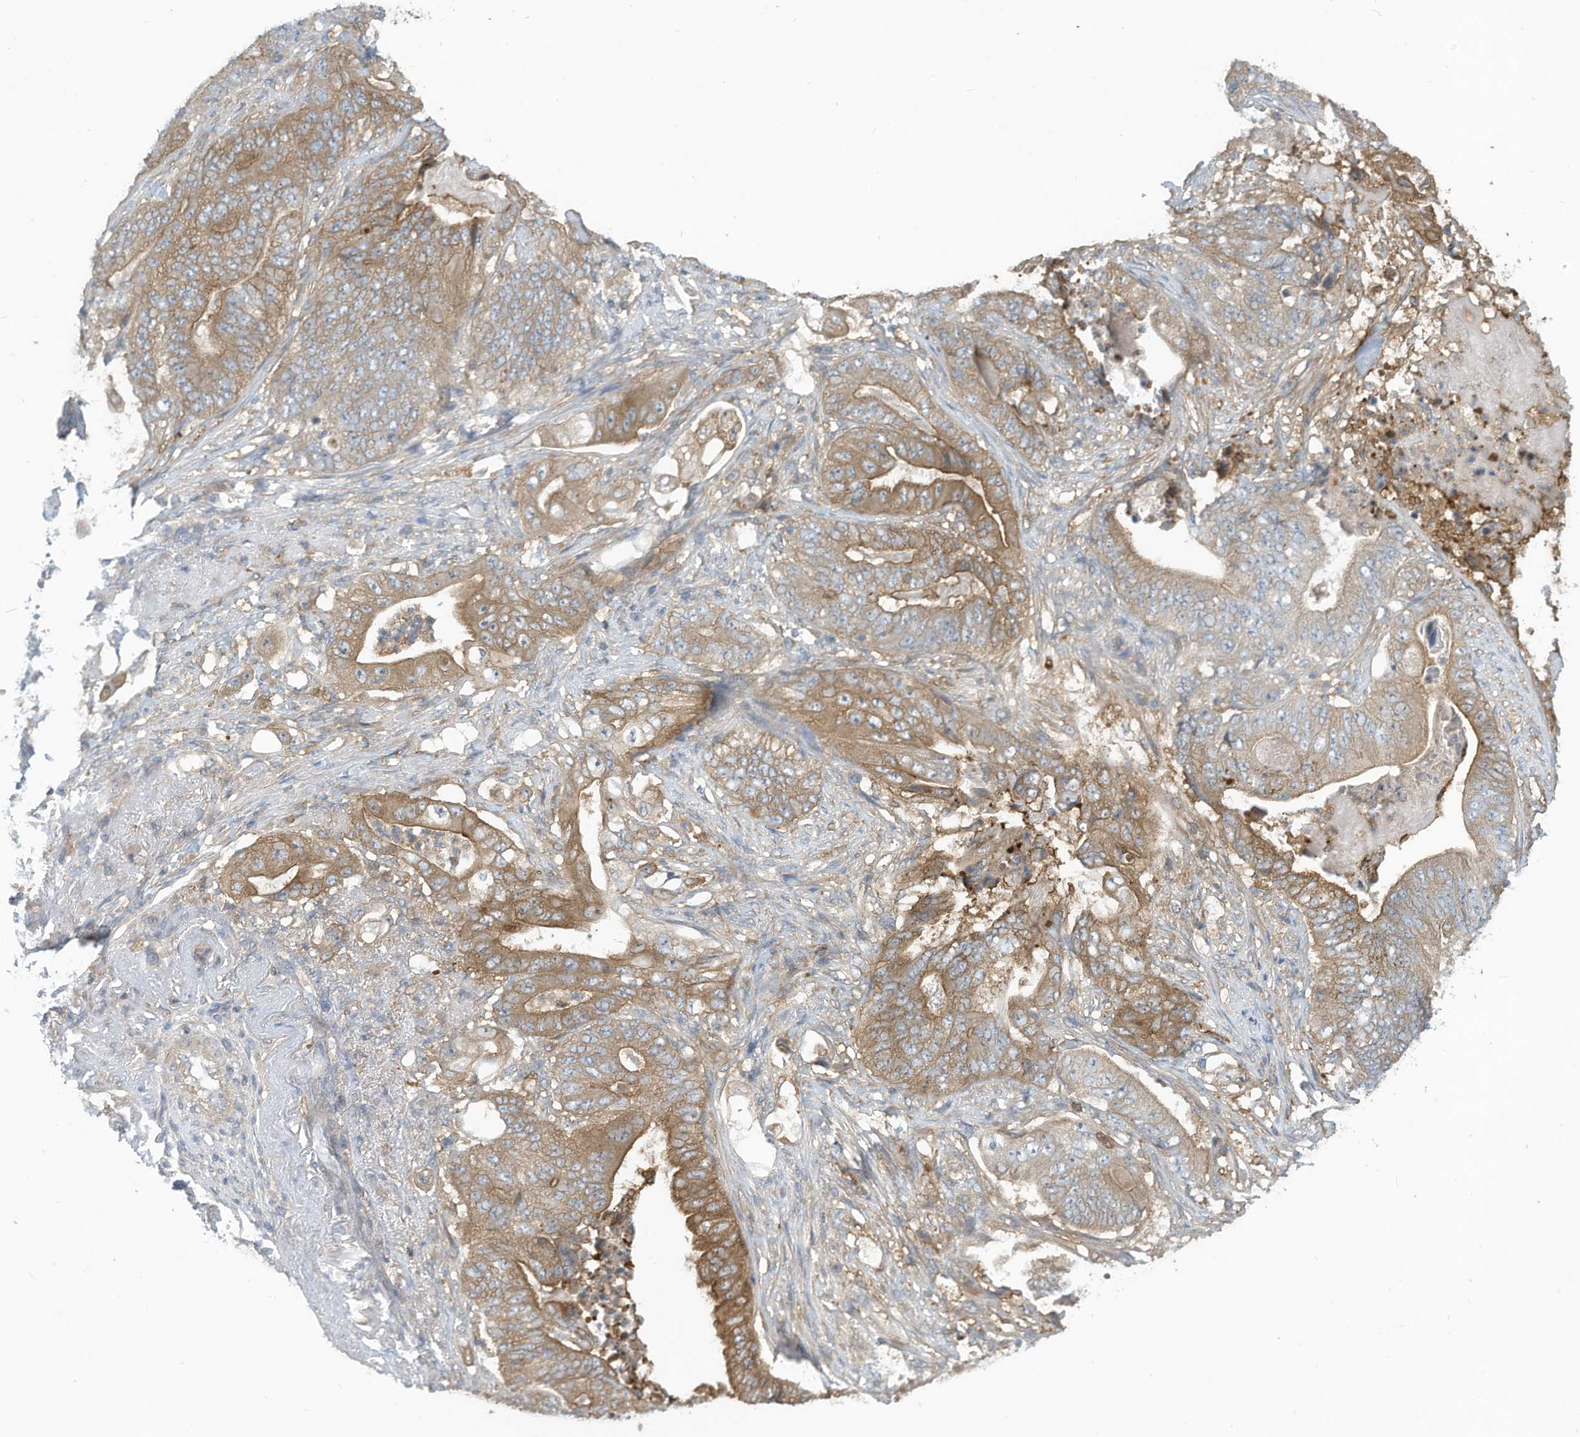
{"staining": {"intensity": "moderate", "quantity": ">75%", "location": "cytoplasmic/membranous"}, "tissue": "stomach cancer", "cell_type": "Tumor cells", "image_type": "cancer", "snomed": [{"axis": "morphology", "description": "Adenocarcinoma, NOS"}, {"axis": "topography", "description": "Stomach"}], "caption": "There is medium levels of moderate cytoplasmic/membranous positivity in tumor cells of adenocarcinoma (stomach), as demonstrated by immunohistochemical staining (brown color).", "gene": "ADI1", "patient": {"sex": "female", "age": 73}}